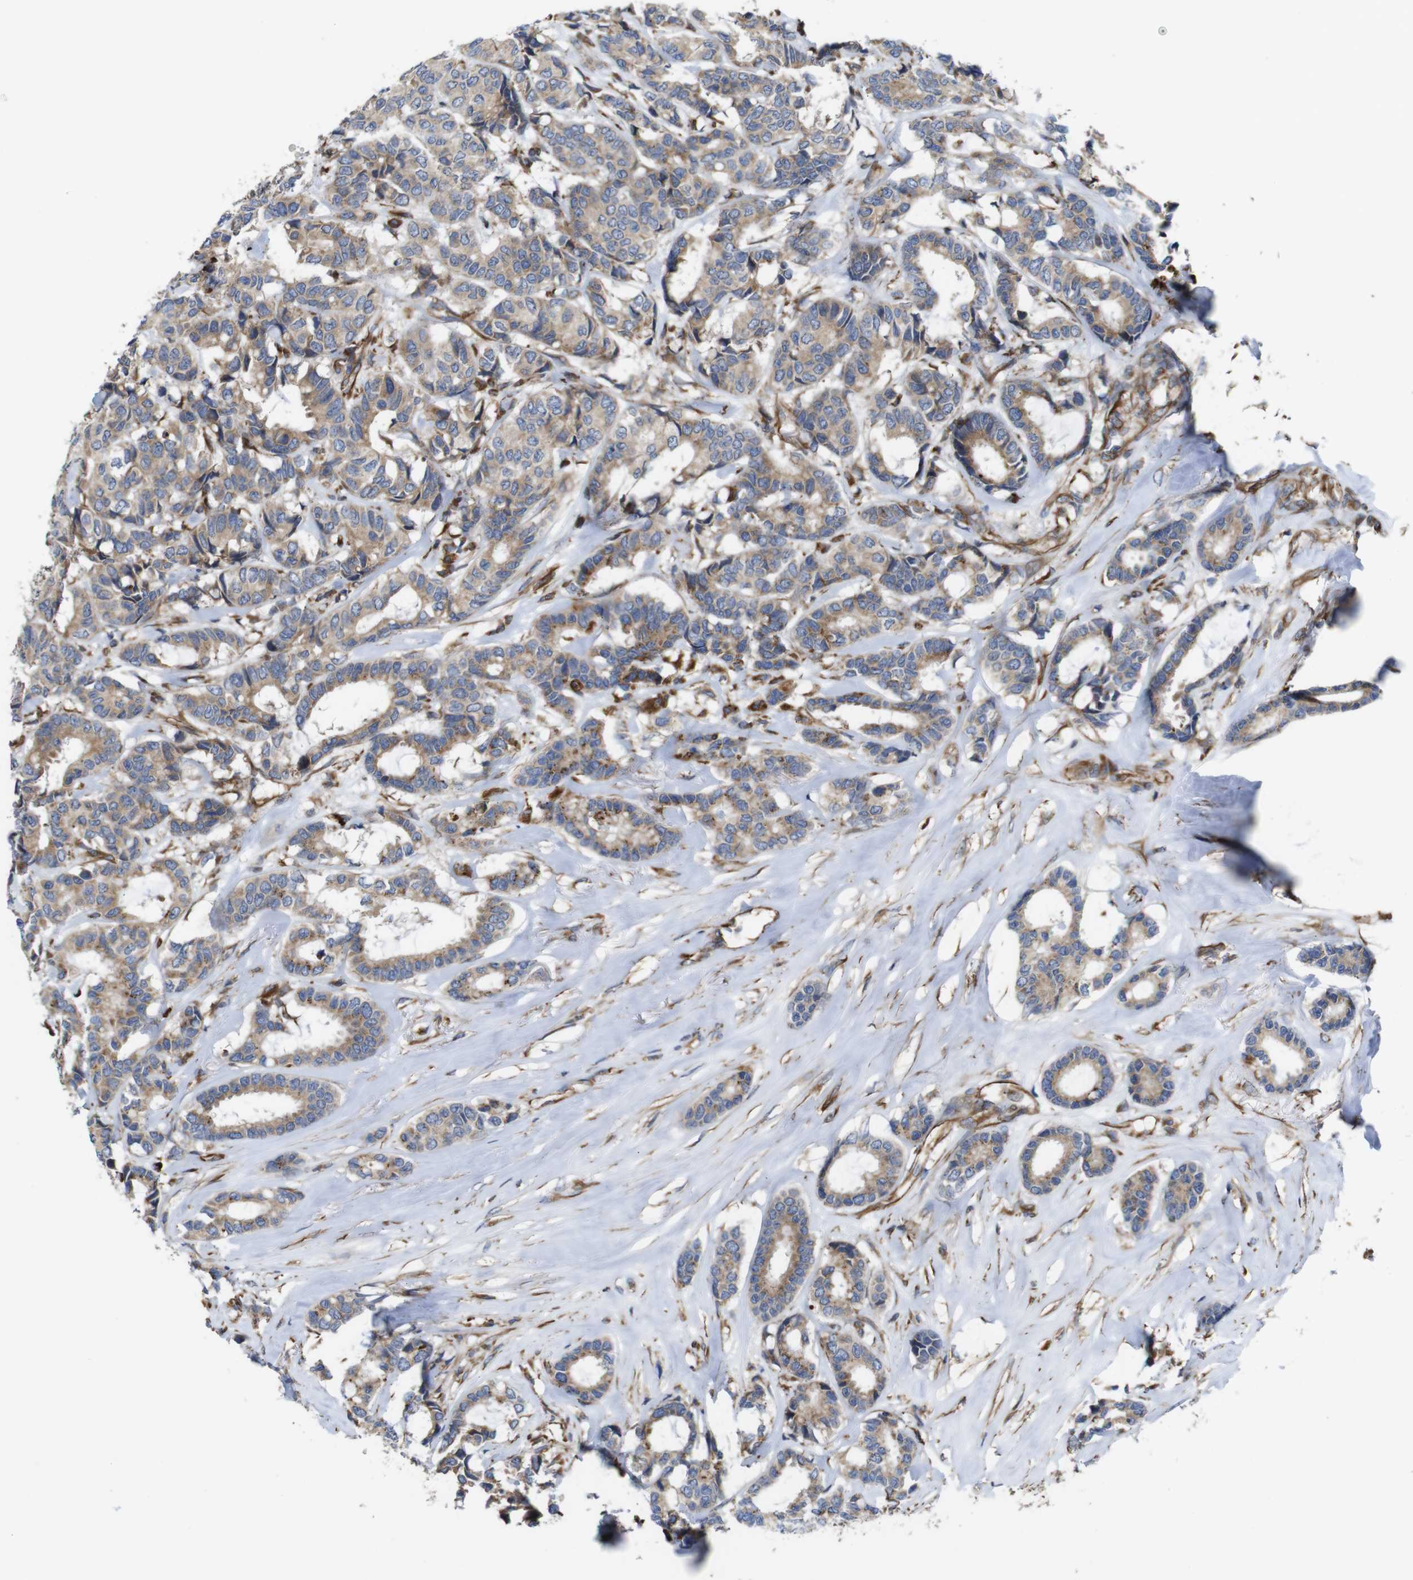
{"staining": {"intensity": "weak", "quantity": ">75%", "location": "cytoplasmic/membranous"}, "tissue": "breast cancer", "cell_type": "Tumor cells", "image_type": "cancer", "snomed": [{"axis": "morphology", "description": "Duct carcinoma"}, {"axis": "topography", "description": "Breast"}], "caption": "IHC (DAB (3,3'-diaminobenzidine)) staining of human breast intraductal carcinoma displays weak cytoplasmic/membranous protein positivity in approximately >75% of tumor cells. The staining is performed using DAB brown chromogen to label protein expression. The nuclei are counter-stained blue using hematoxylin.", "gene": "POMK", "patient": {"sex": "female", "age": 87}}